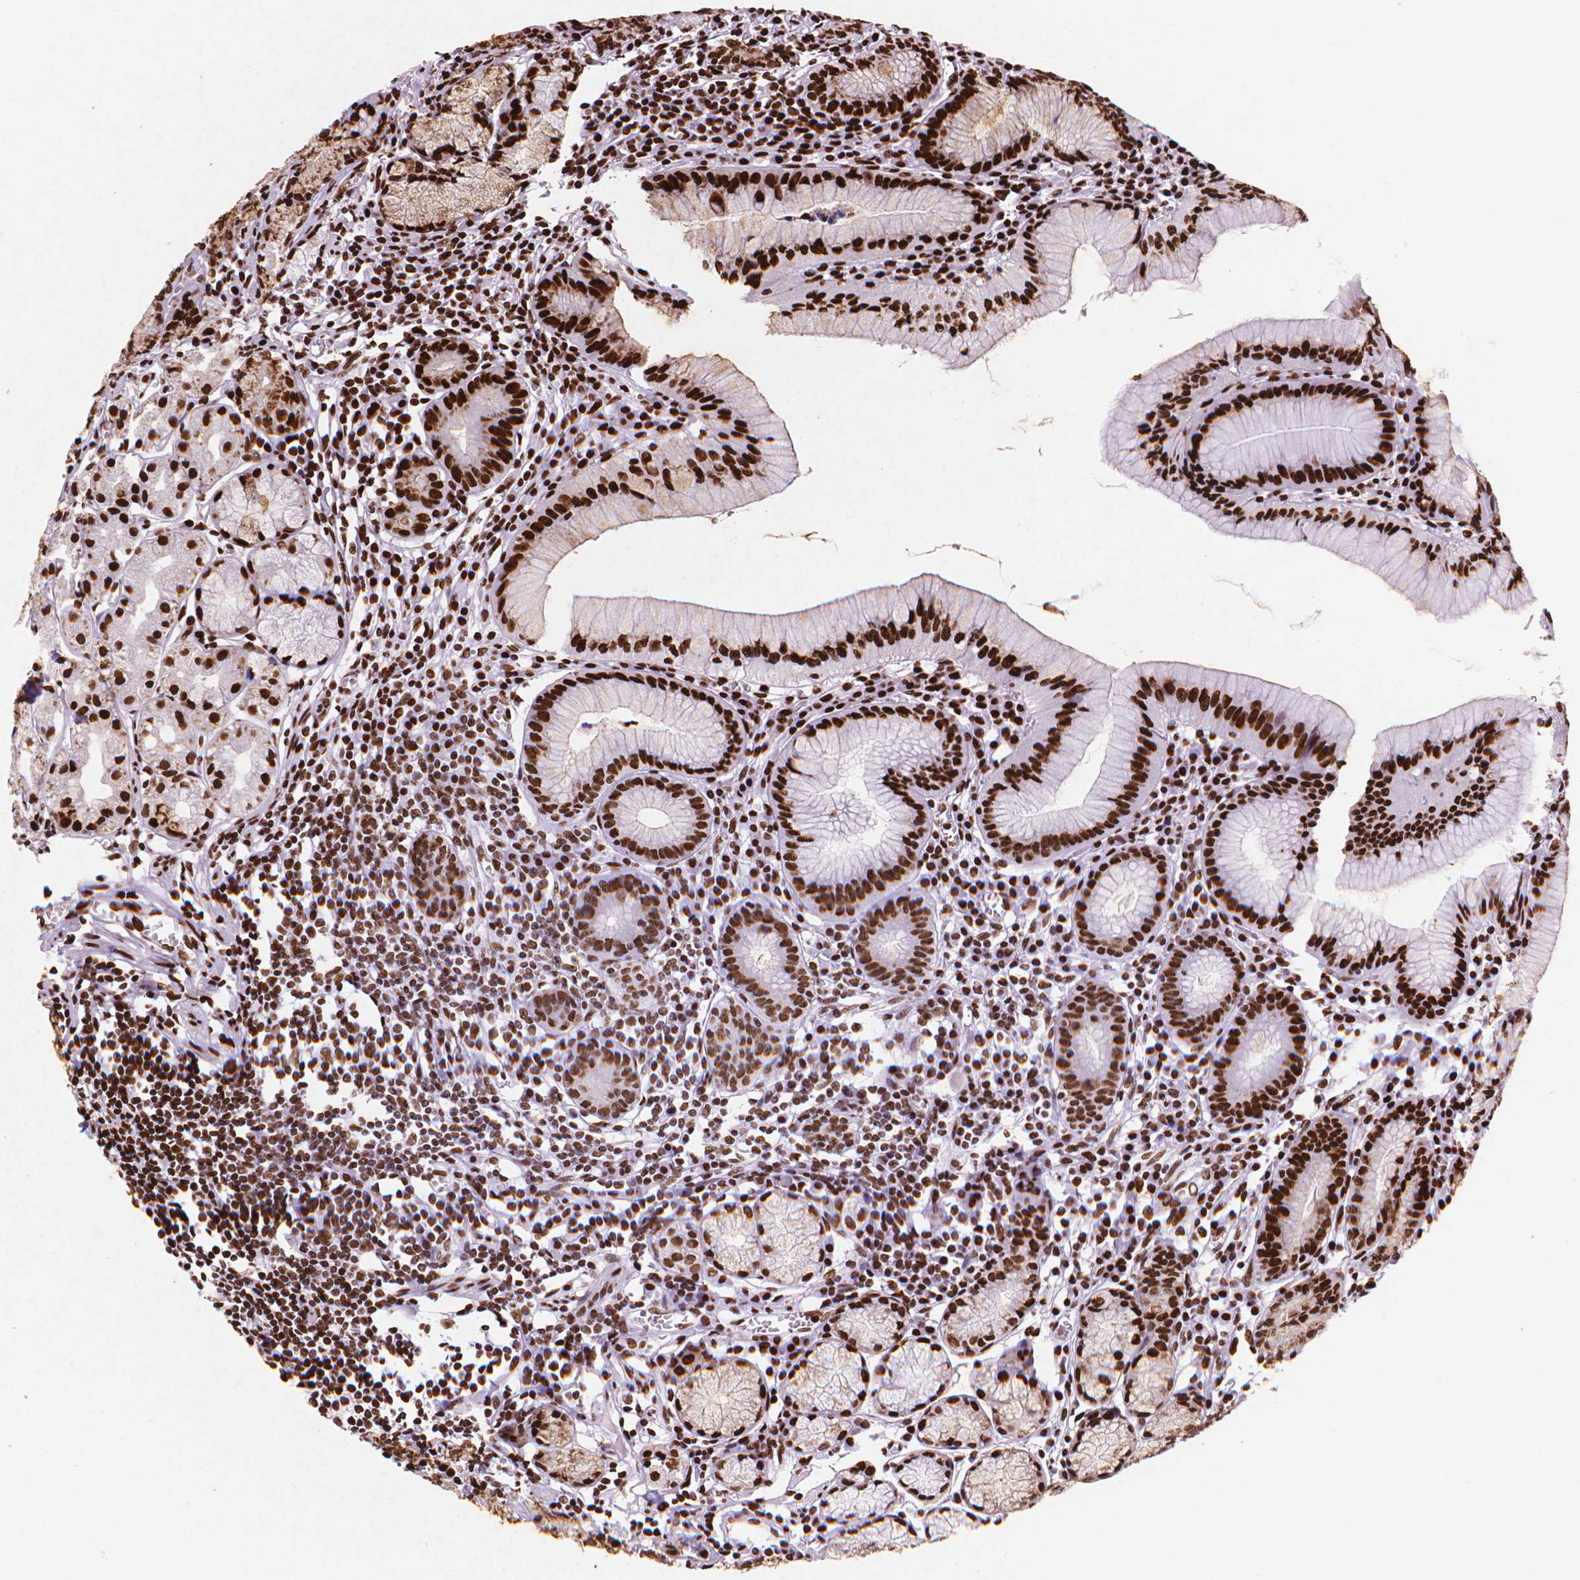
{"staining": {"intensity": "strong", "quantity": ">75%", "location": "nuclear"}, "tissue": "stomach", "cell_type": "Glandular cells", "image_type": "normal", "snomed": [{"axis": "morphology", "description": "Normal tissue, NOS"}, {"axis": "topography", "description": "Stomach"}], "caption": "The micrograph displays immunohistochemical staining of unremarkable stomach. There is strong nuclear expression is present in about >75% of glandular cells. Ihc stains the protein of interest in brown and the nuclei are stained blue.", "gene": "CITED2", "patient": {"sex": "male", "age": 55}}